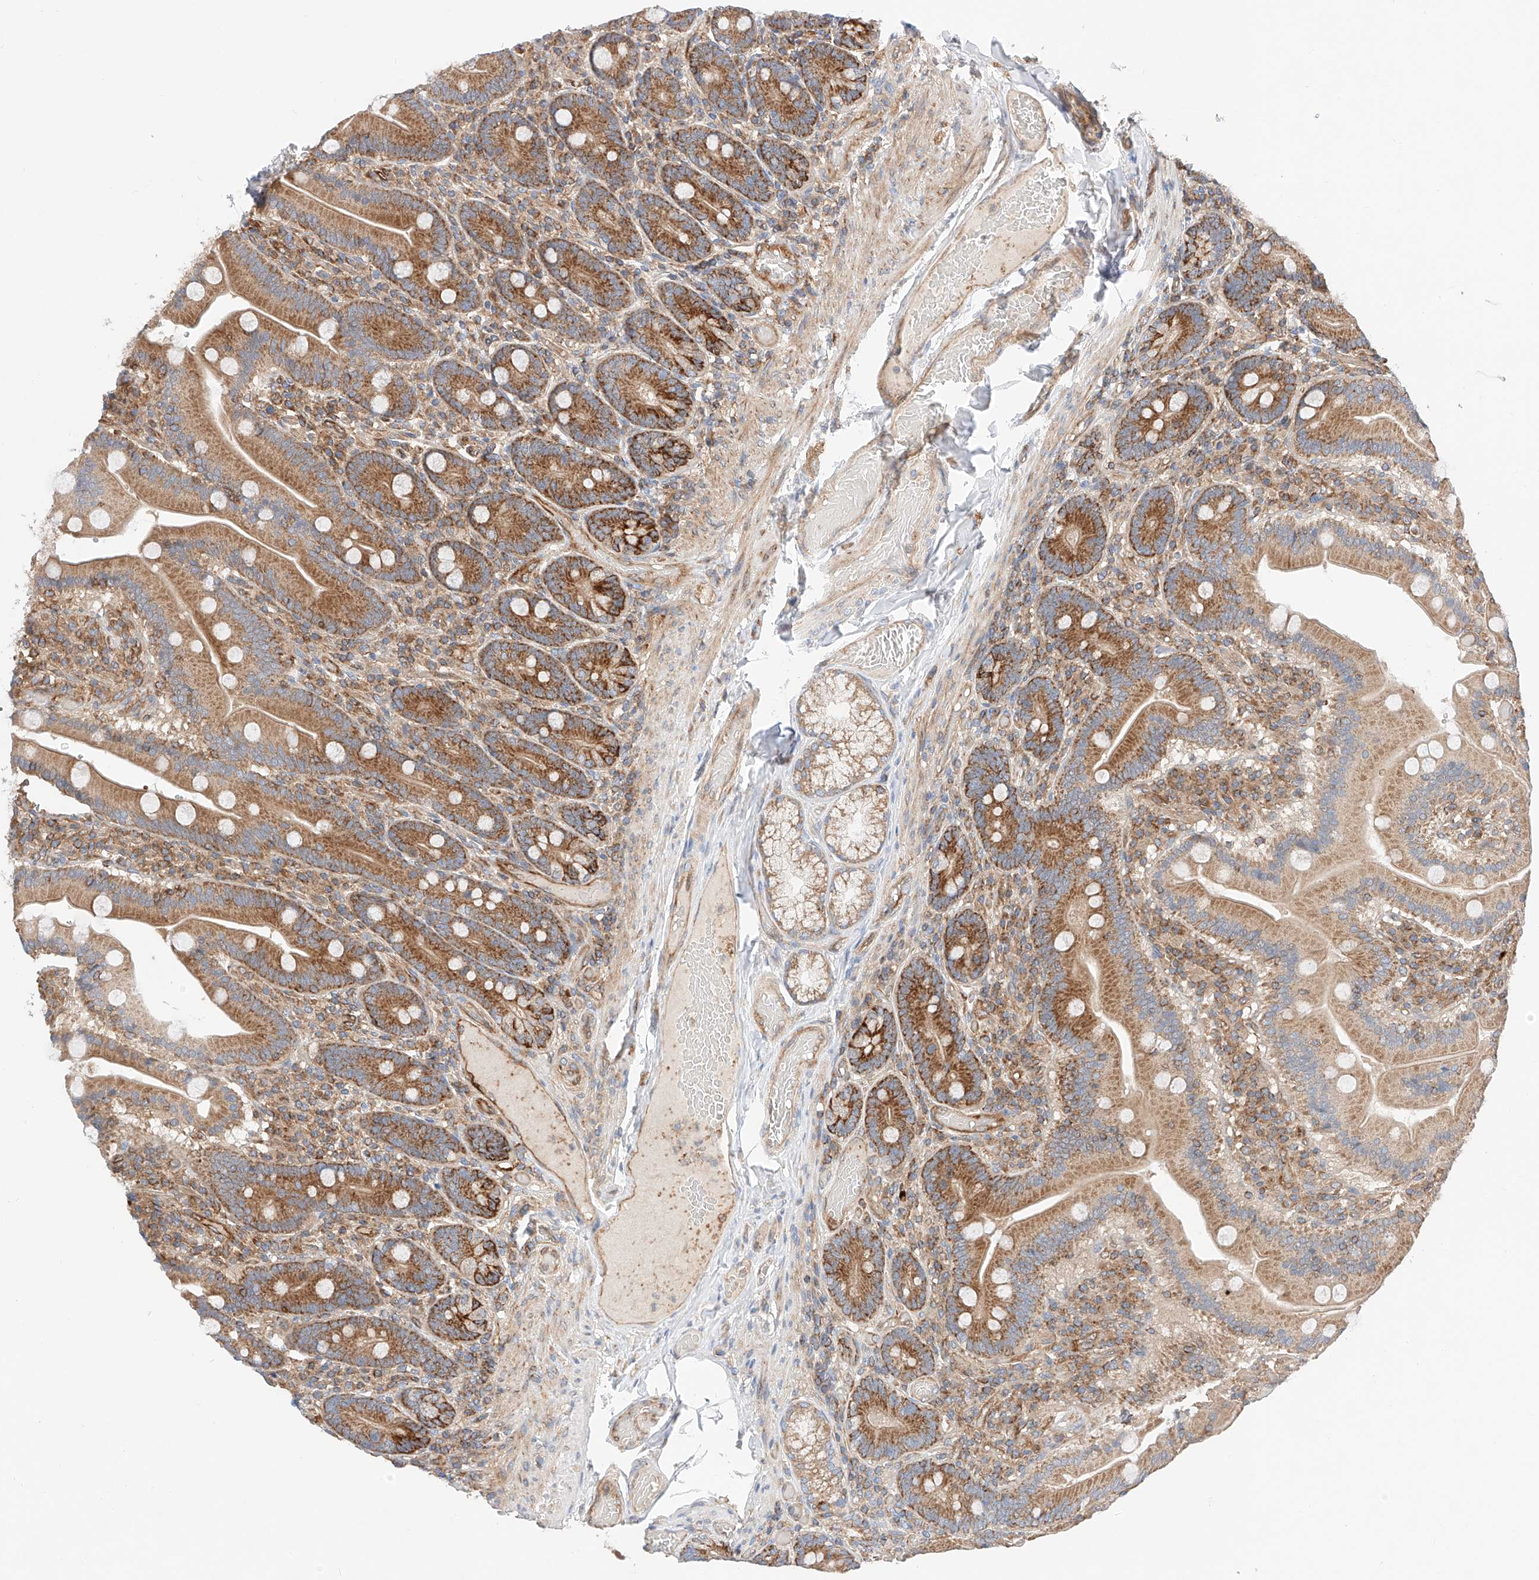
{"staining": {"intensity": "moderate", "quantity": ">75%", "location": "cytoplasmic/membranous"}, "tissue": "duodenum", "cell_type": "Glandular cells", "image_type": "normal", "snomed": [{"axis": "morphology", "description": "Normal tissue, NOS"}, {"axis": "topography", "description": "Duodenum"}], "caption": "Duodenum stained with DAB IHC shows medium levels of moderate cytoplasmic/membranous staining in approximately >75% of glandular cells.", "gene": "NR1D1", "patient": {"sex": "female", "age": 62}}